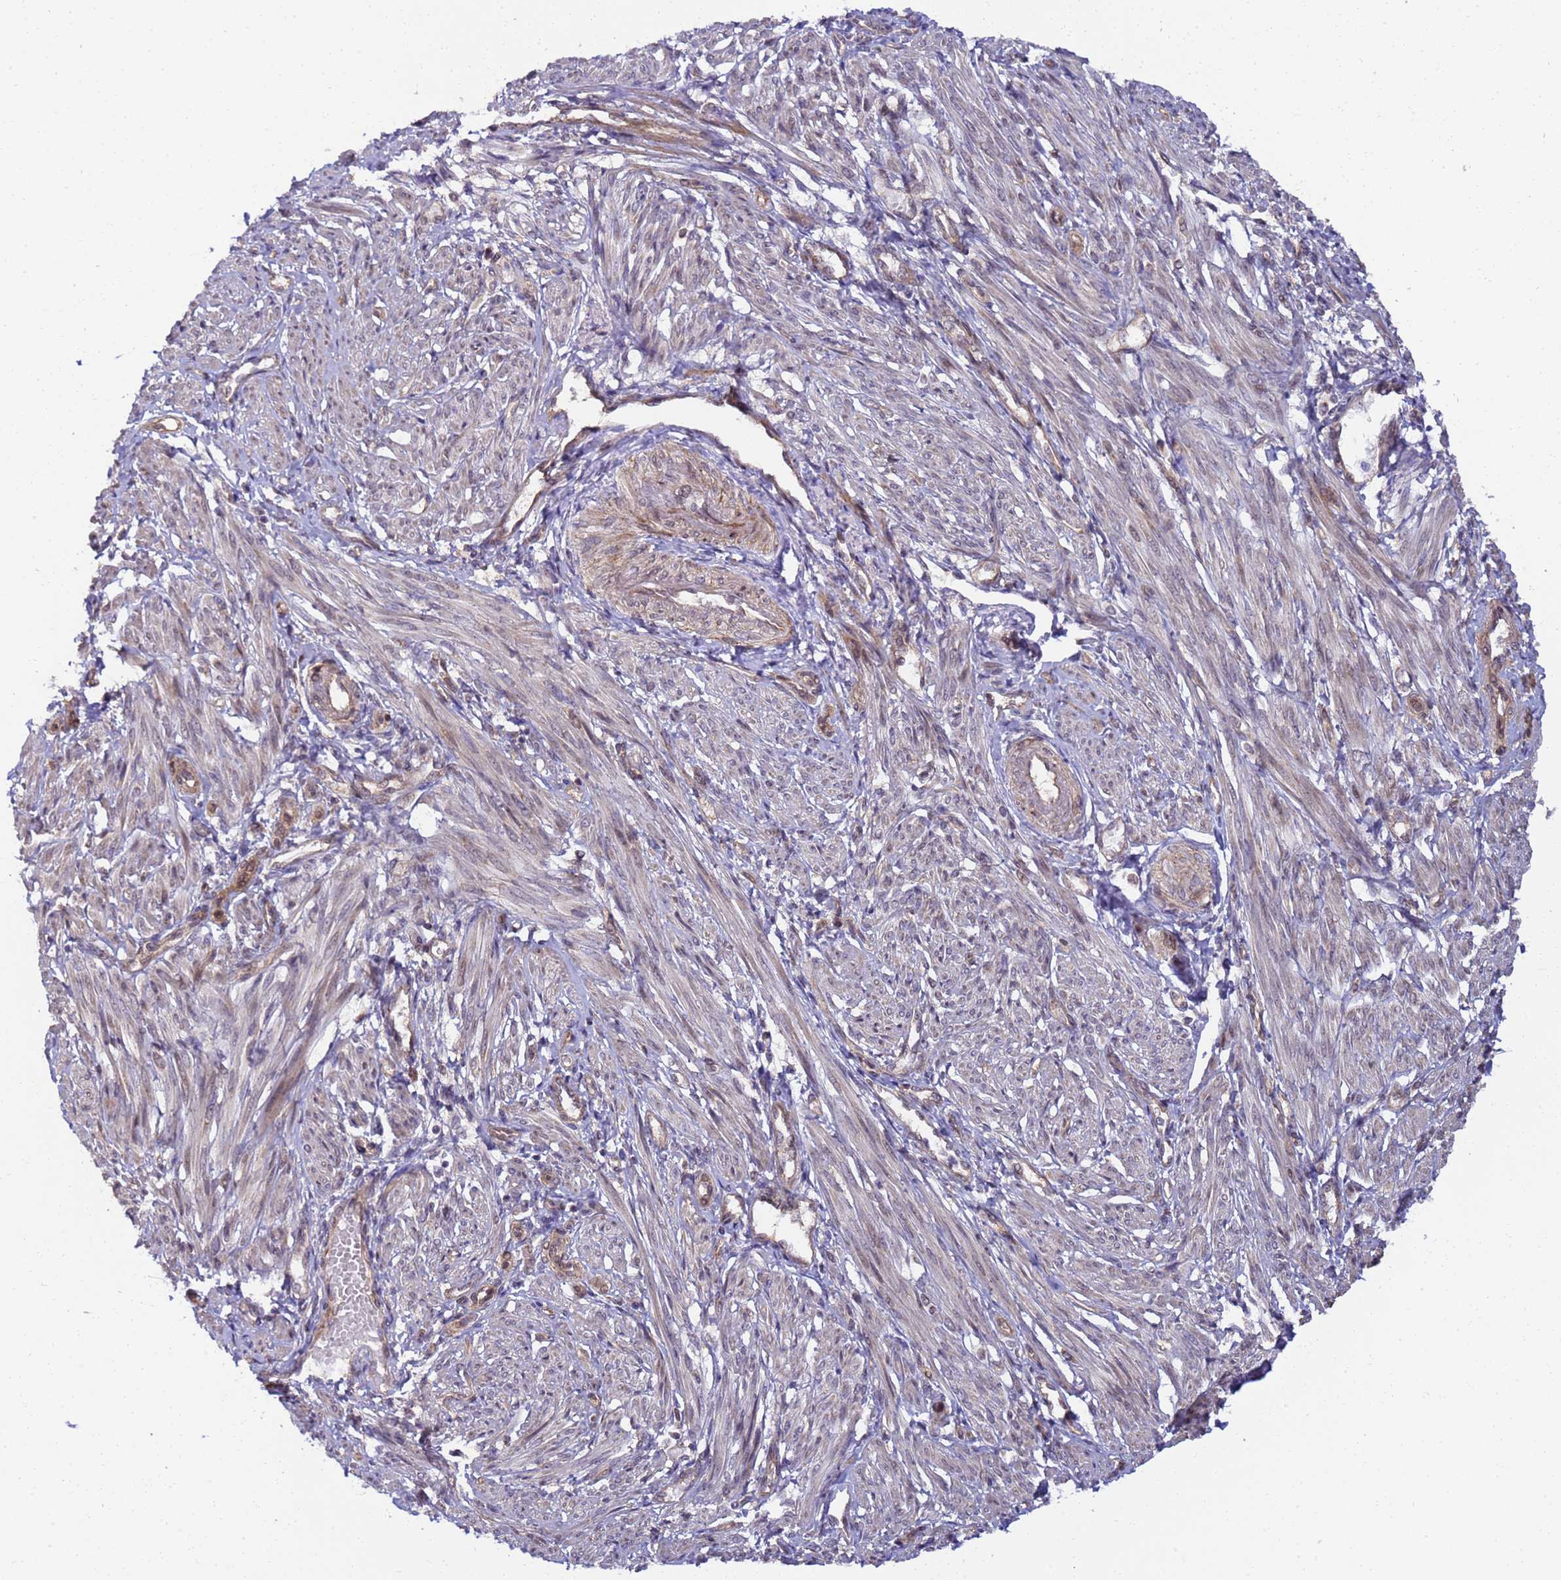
{"staining": {"intensity": "weak", "quantity": "25%-75%", "location": "cytoplasmic/membranous"}, "tissue": "smooth muscle", "cell_type": "Smooth muscle cells", "image_type": "normal", "snomed": [{"axis": "morphology", "description": "Normal tissue, NOS"}, {"axis": "topography", "description": "Smooth muscle"}], "caption": "Immunohistochemical staining of unremarkable smooth muscle displays 25%-75% levels of weak cytoplasmic/membranous protein expression in about 25%-75% of smooth muscle cells.", "gene": "RAPGEF3", "patient": {"sex": "female", "age": 39}}